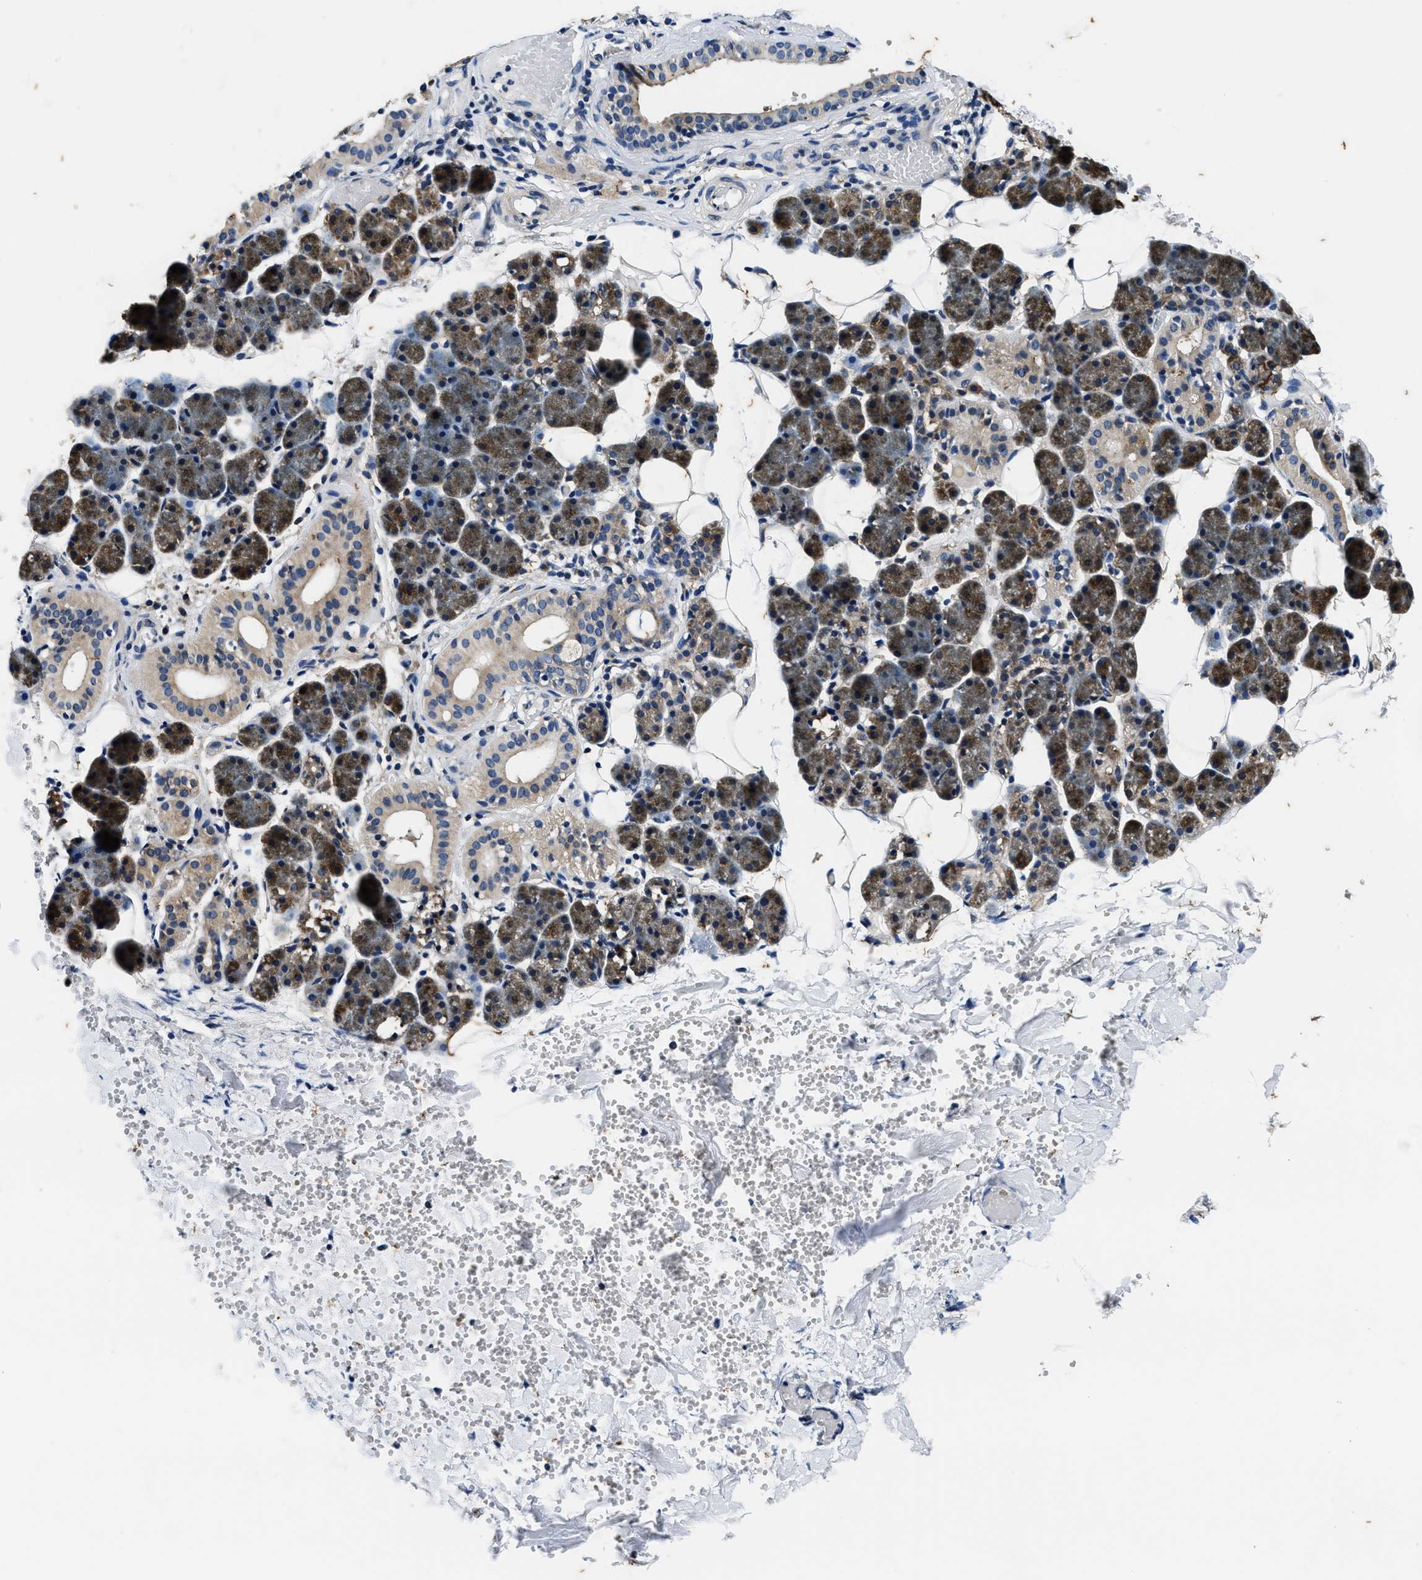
{"staining": {"intensity": "moderate", "quantity": ">75%", "location": "cytoplasmic/membranous"}, "tissue": "salivary gland", "cell_type": "Glandular cells", "image_type": "normal", "snomed": [{"axis": "morphology", "description": "Normal tissue, NOS"}, {"axis": "topography", "description": "Salivary gland"}], "caption": "DAB (3,3'-diaminobenzidine) immunohistochemical staining of unremarkable salivary gland displays moderate cytoplasmic/membranous protein staining in approximately >75% of glandular cells. (brown staining indicates protein expression, while blue staining denotes nuclei).", "gene": "PI4KB", "patient": {"sex": "female", "age": 33}}